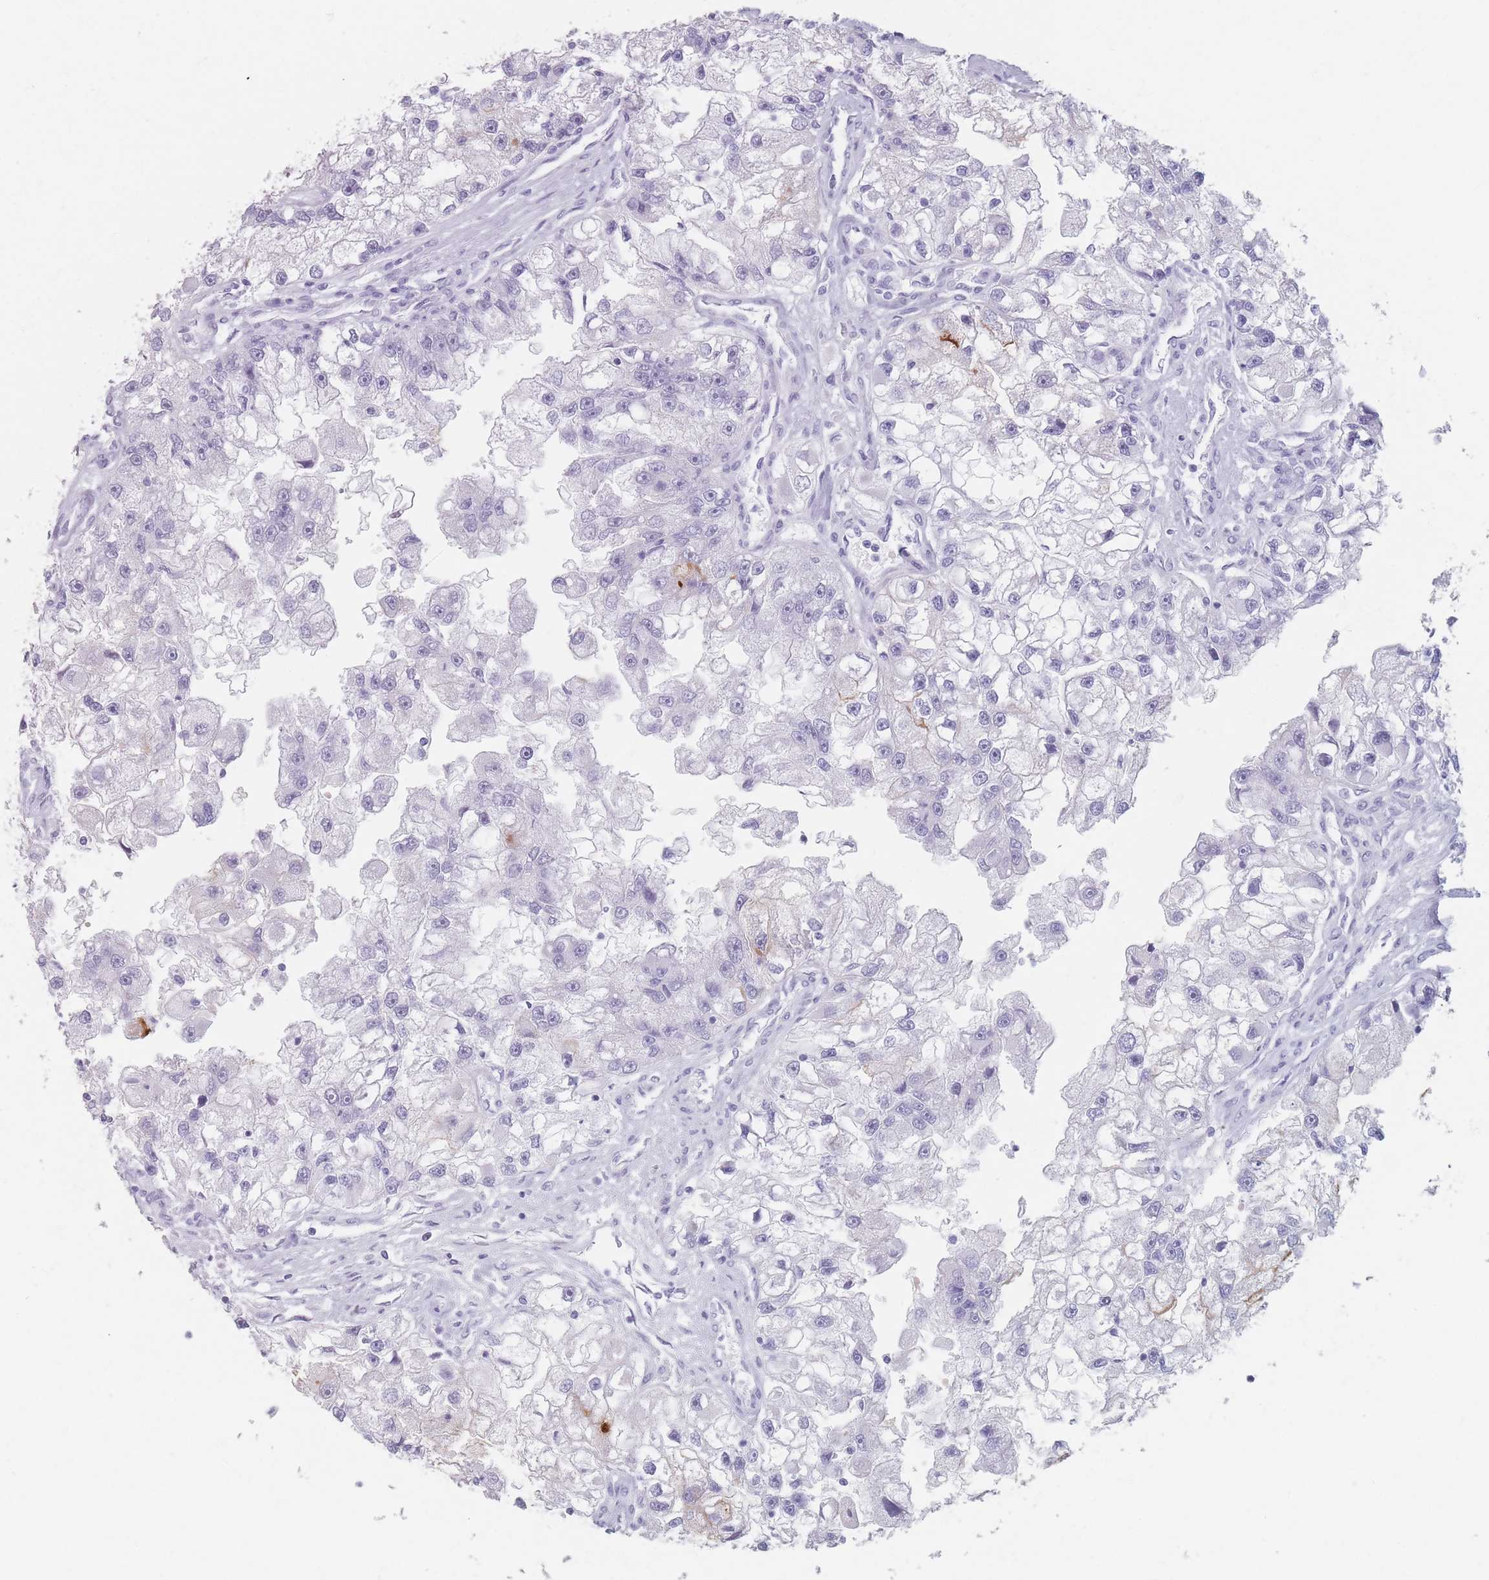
{"staining": {"intensity": "negative", "quantity": "none", "location": "none"}, "tissue": "renal cancer", "cell_type": "Tumor cells", "image_type": "cancer", "snomed": [{"axis": "morphology", "description": "Adenocarcinoma, NOS"}, {"axis": "topography", "description": "Kidney"}], "caption": "Immunohistochemistry micrograph of neoplastic tissue: human renal adenocarcinoma stained with DAB (3,3'-diaminobenzidine) shows no significant protein positivity in tumor cells. The staining was performed using DAB (3,3'-diaminobenzidine) to visualize the protein expression in brown, while the nuclei were stained in blue with hematoxylin (Magnification: 20x).", "gene": "PIGM", "patient": {"sex": "male", "age": 63}}